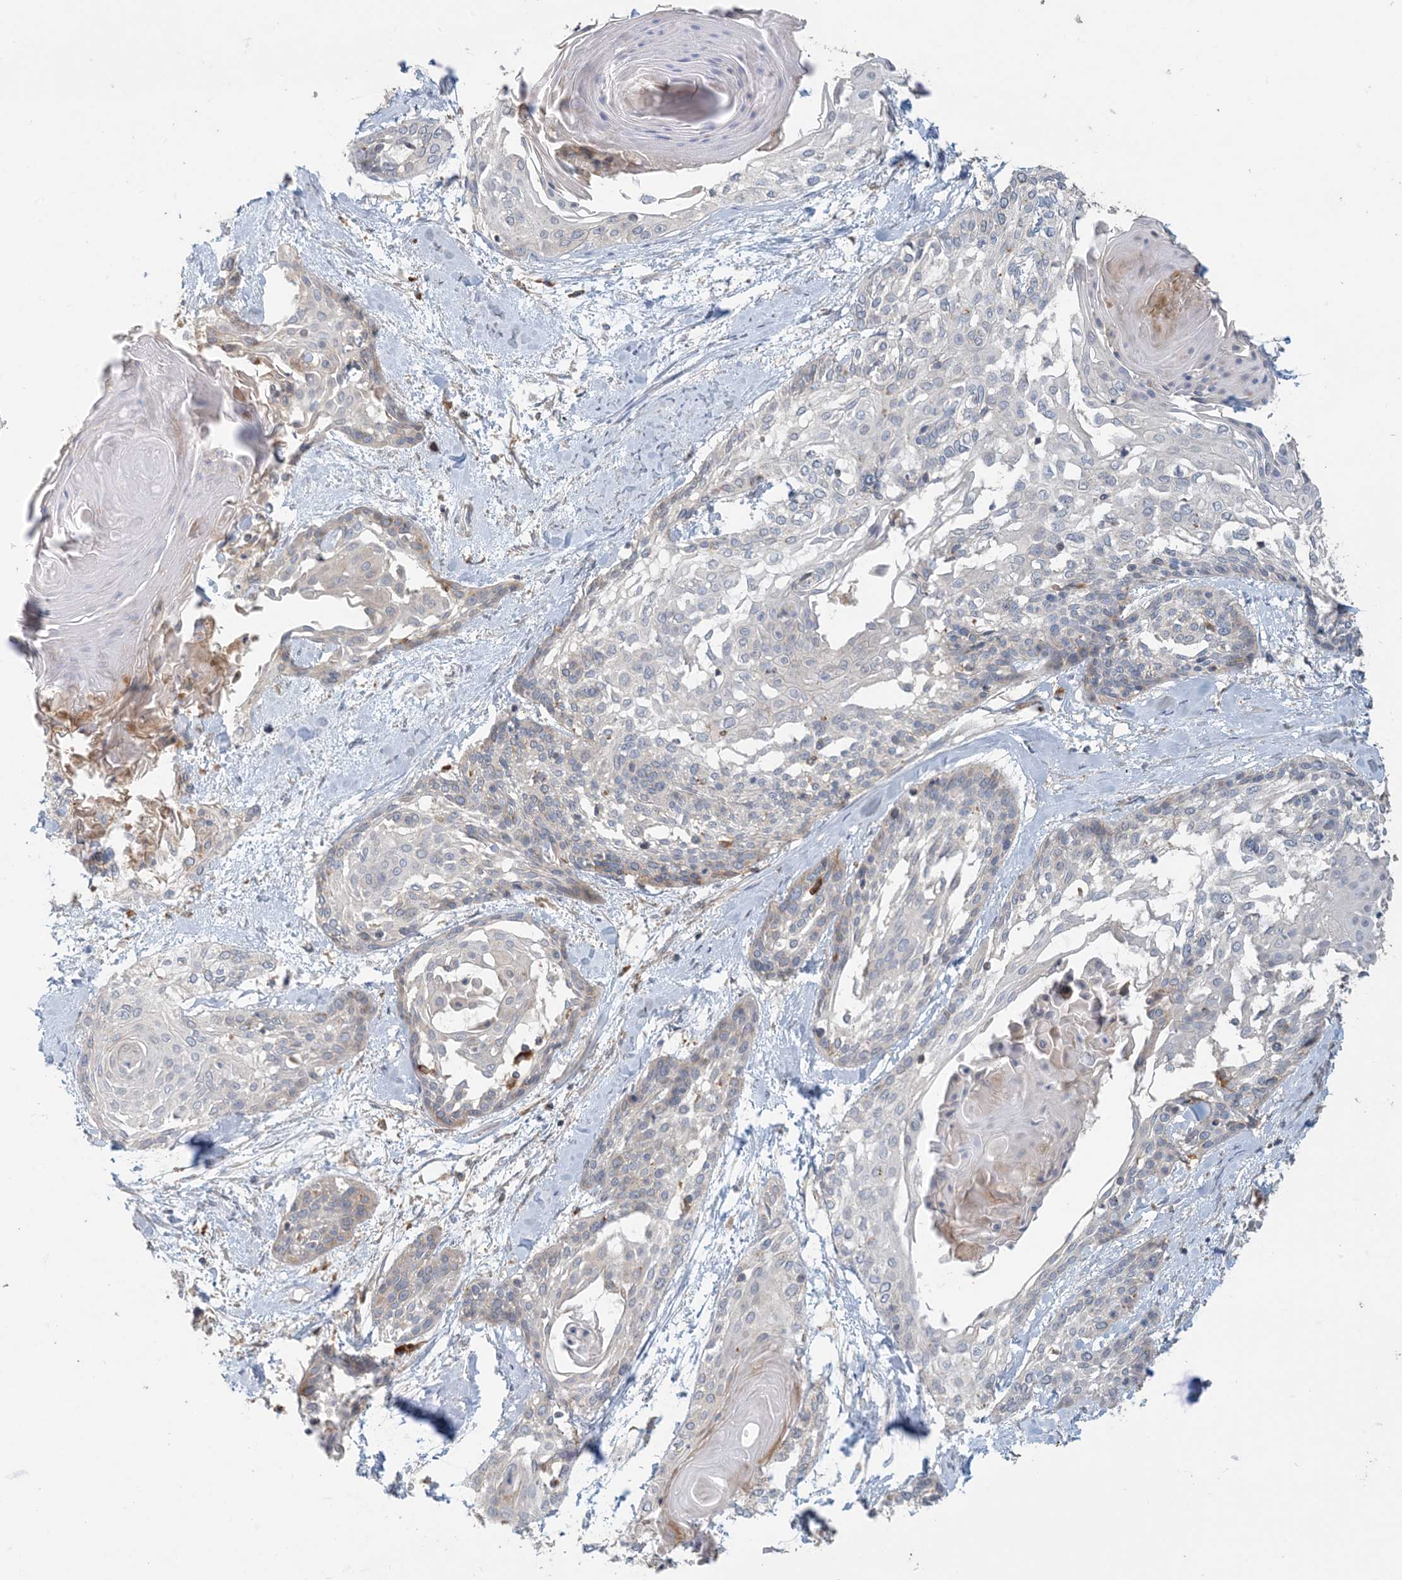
{"staining": {"intensity": "negative", "quantity": "none", "location": "none"}, "tissue": "cervical cancer", "cell_type": "Tumor cells", "image_type": "cancer", "snomed": [{"axis": "morphology", "description": "Squamous cell carcinoma, NOS"}, {"axis": "topography", "description": "Cervix"}], "caption": "DAB (3,3'-diaminobenzidine) immunohistochemical staining of cervical cancer displays no significant positivity in tumor cells.", "gene": "SPPL2A", "patient": {"sex": "female", "age": 57}}